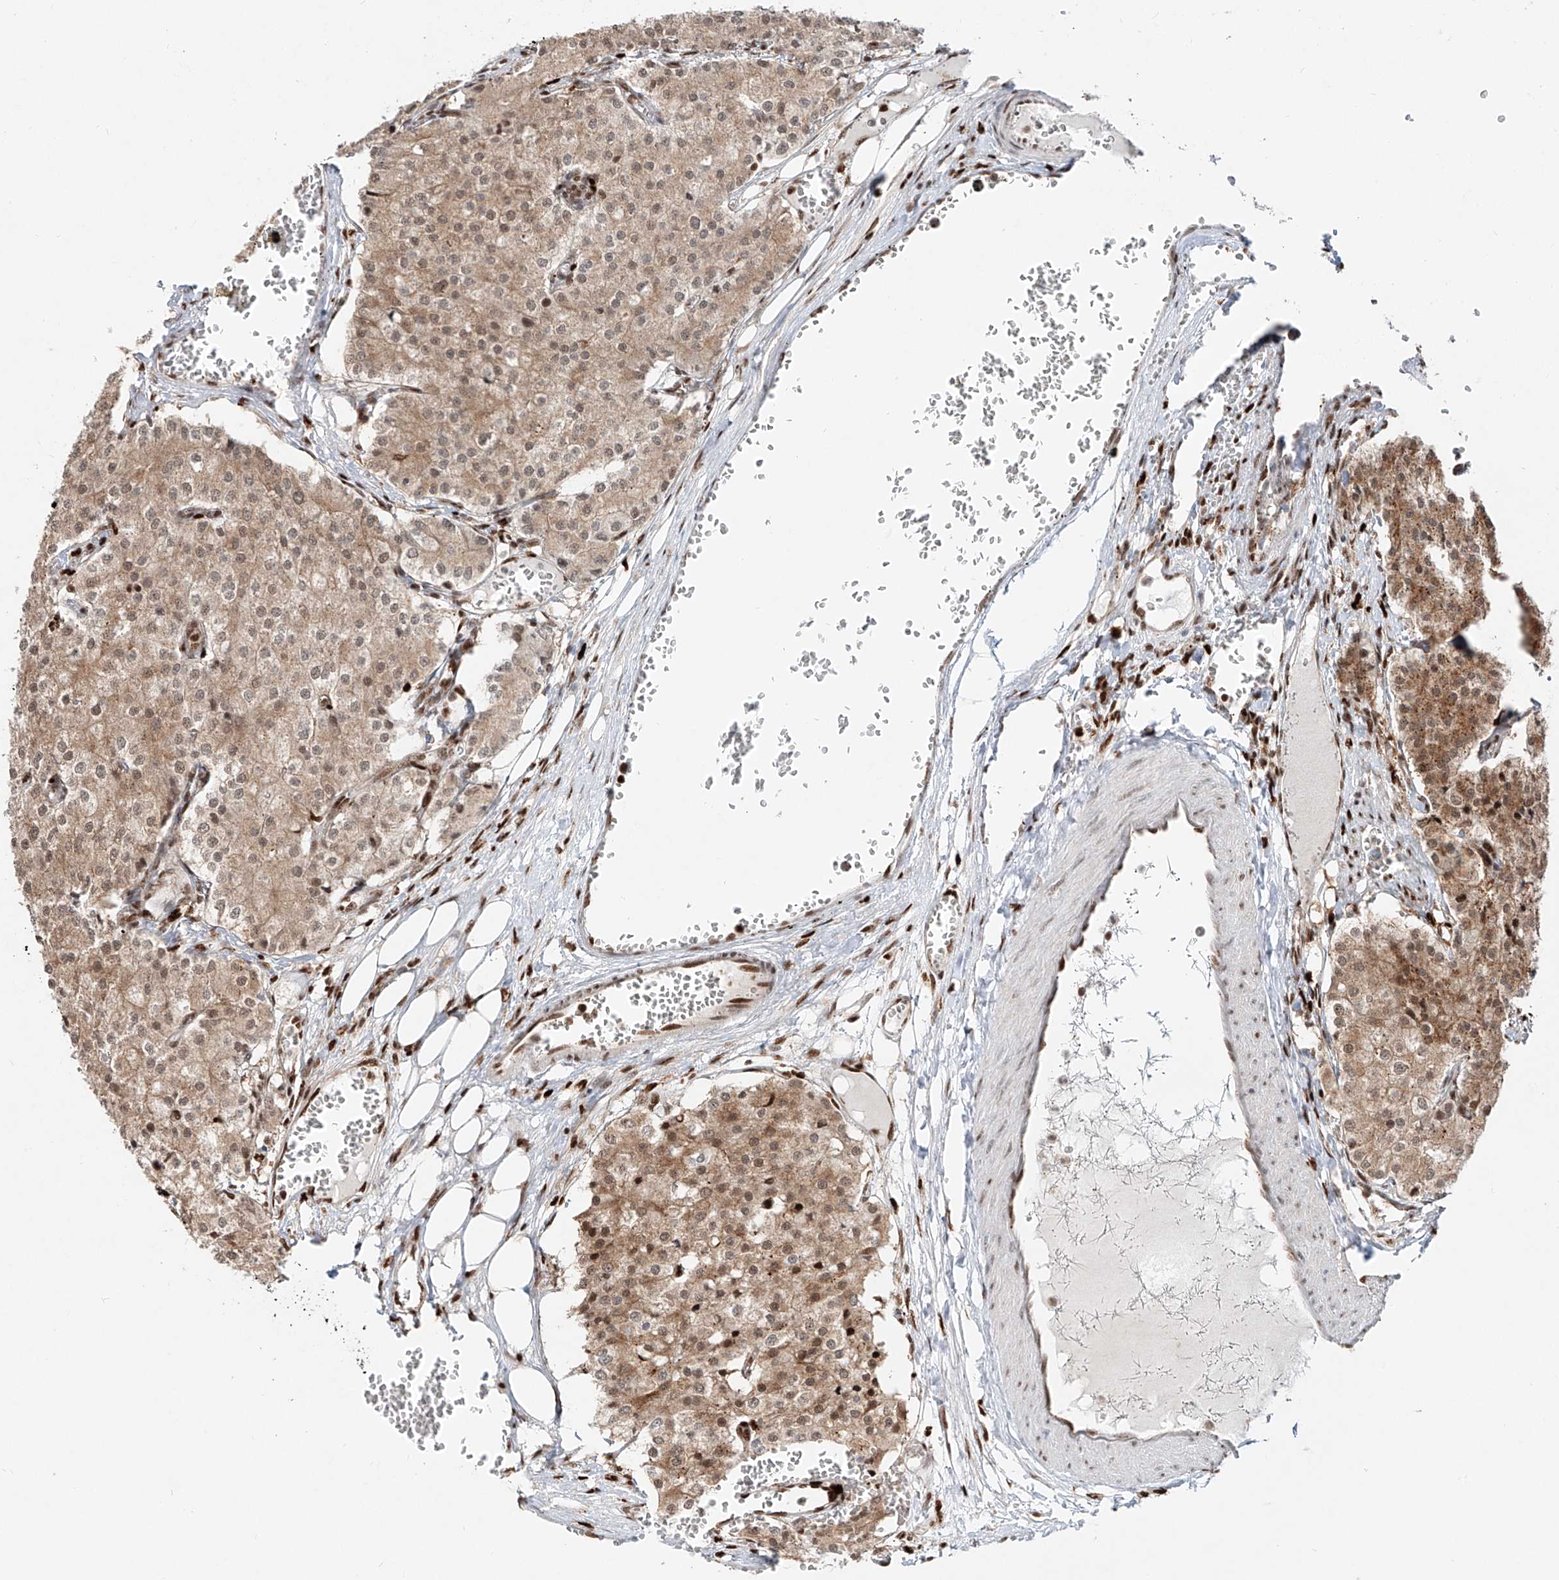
{"staining": {"intensity": "moderate", "quantity": ">75%", "location": "cytoplasmic/membranous,nuclear"}, "tissue": "carcinoid", "cell_type": "Tumor cells", "image_type": "cancer", "snomed": [{"axis": "morphology", "description": "Carcinoid, malignant, NOS"}, {"axis": "topography", "description": "Colon"}], "caption": "Immunohistochemical staining of carcinoid shows medium levels of moderate cytoplasmic/membranous and nuclear protein positivity in about >75% of tumor cells. (Stains: DAB (3,3'-diaminobenzidine) in brown, nuclei in blue, Microscopy: brightfield microscopy at high magnification).", "gene": "DZIP1L", "patient": {"sex": "female", "age": 52}}